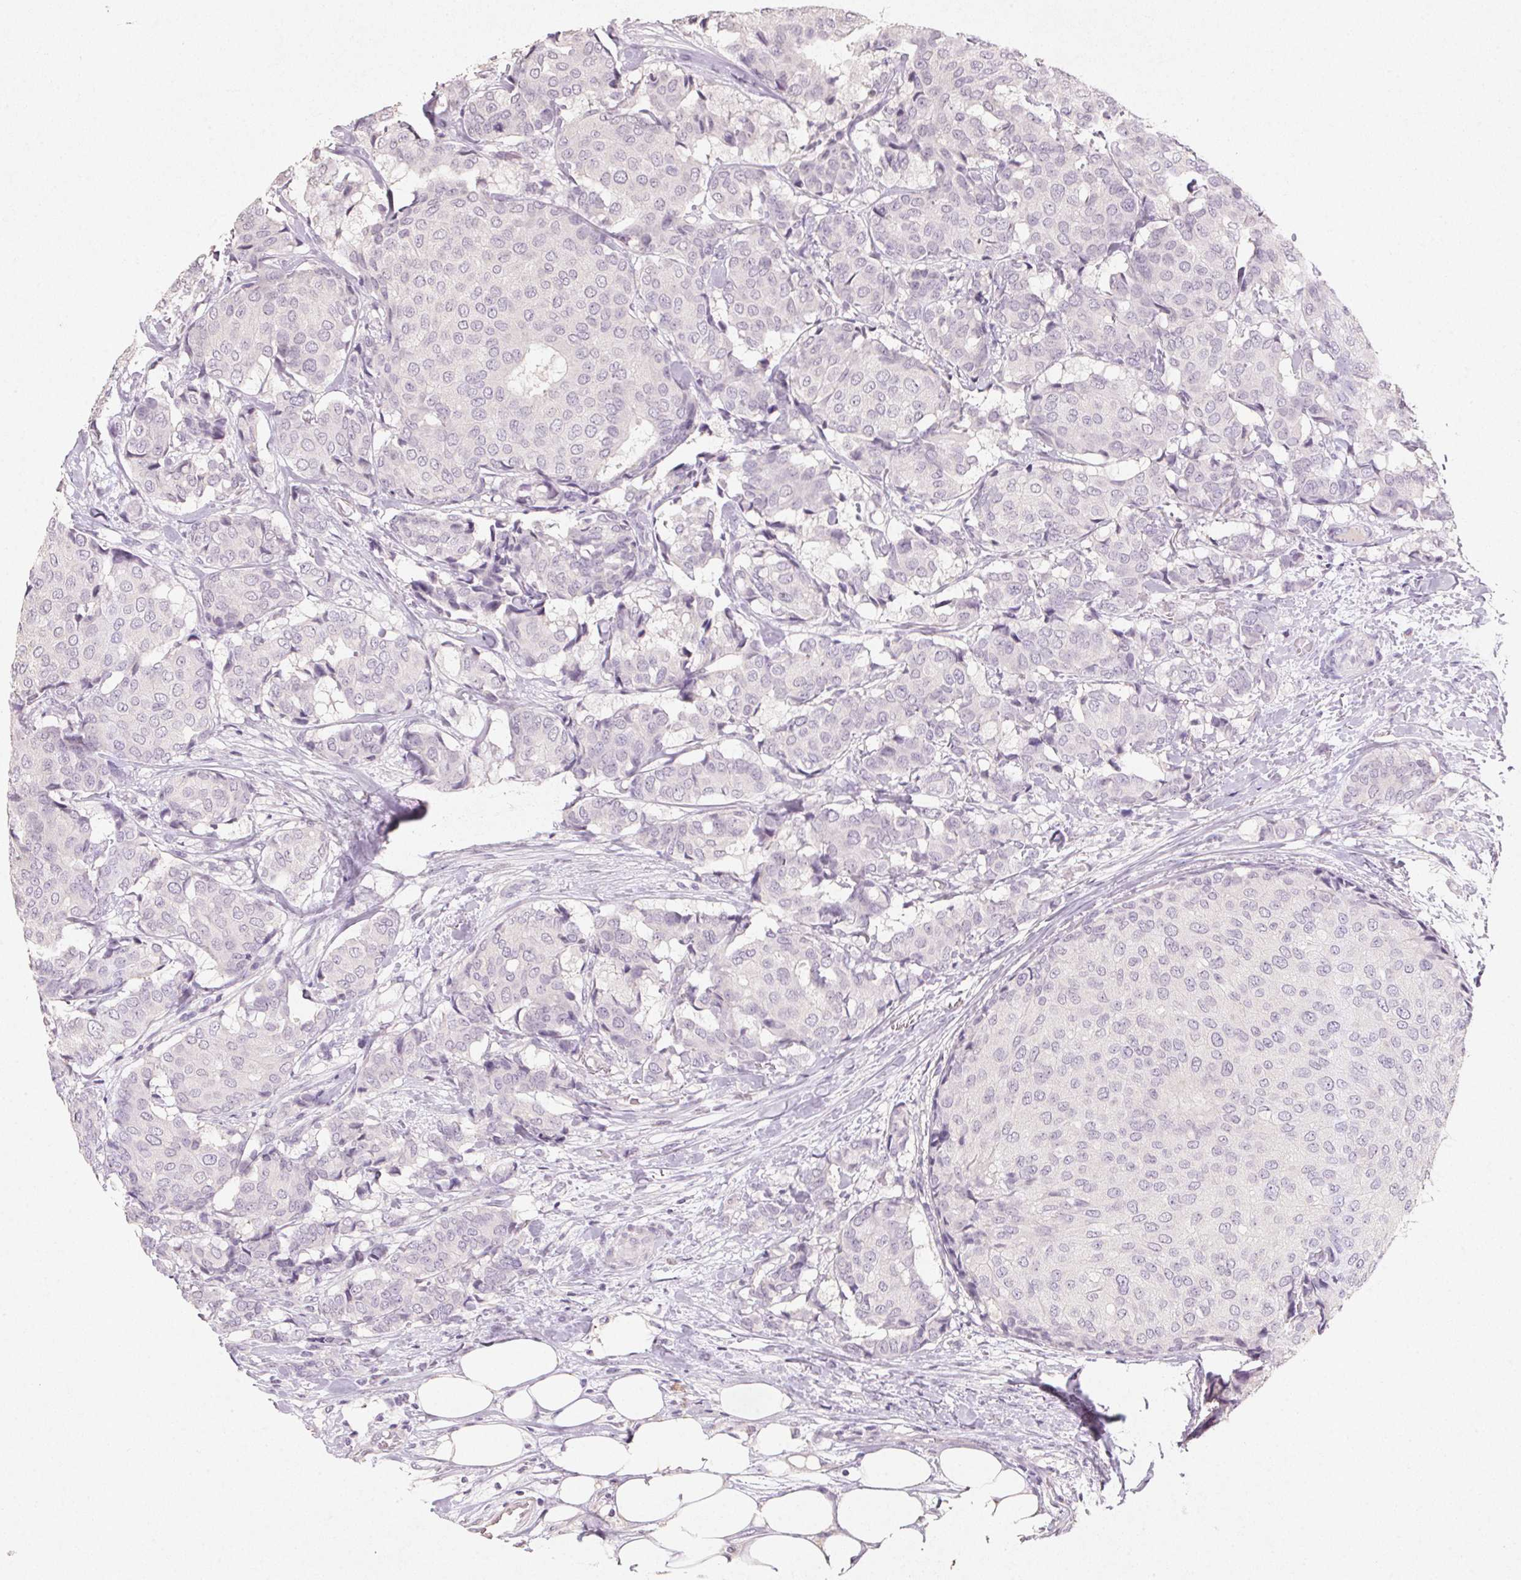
{"staining": {"intensity": "negative", "quantity": "none", "location": "none"}, "tissue": "breast cancer", "cell_type": "Tumor cells", "image_type": "cancer", "snomed": [{"axis": "morphology", "description": "Duct carcinoma"}, {"axis": "topography", "description": "Breast"}], "caption": "An immunohistochemistry photomicrograph of breast cancer (intraductal carcinoma) is shown. There is no staining in tumor cells of breast cancer (intraductal carcinoma).", "gene": "CXCL5", "patient": {"sex": "female", "age": 75}}